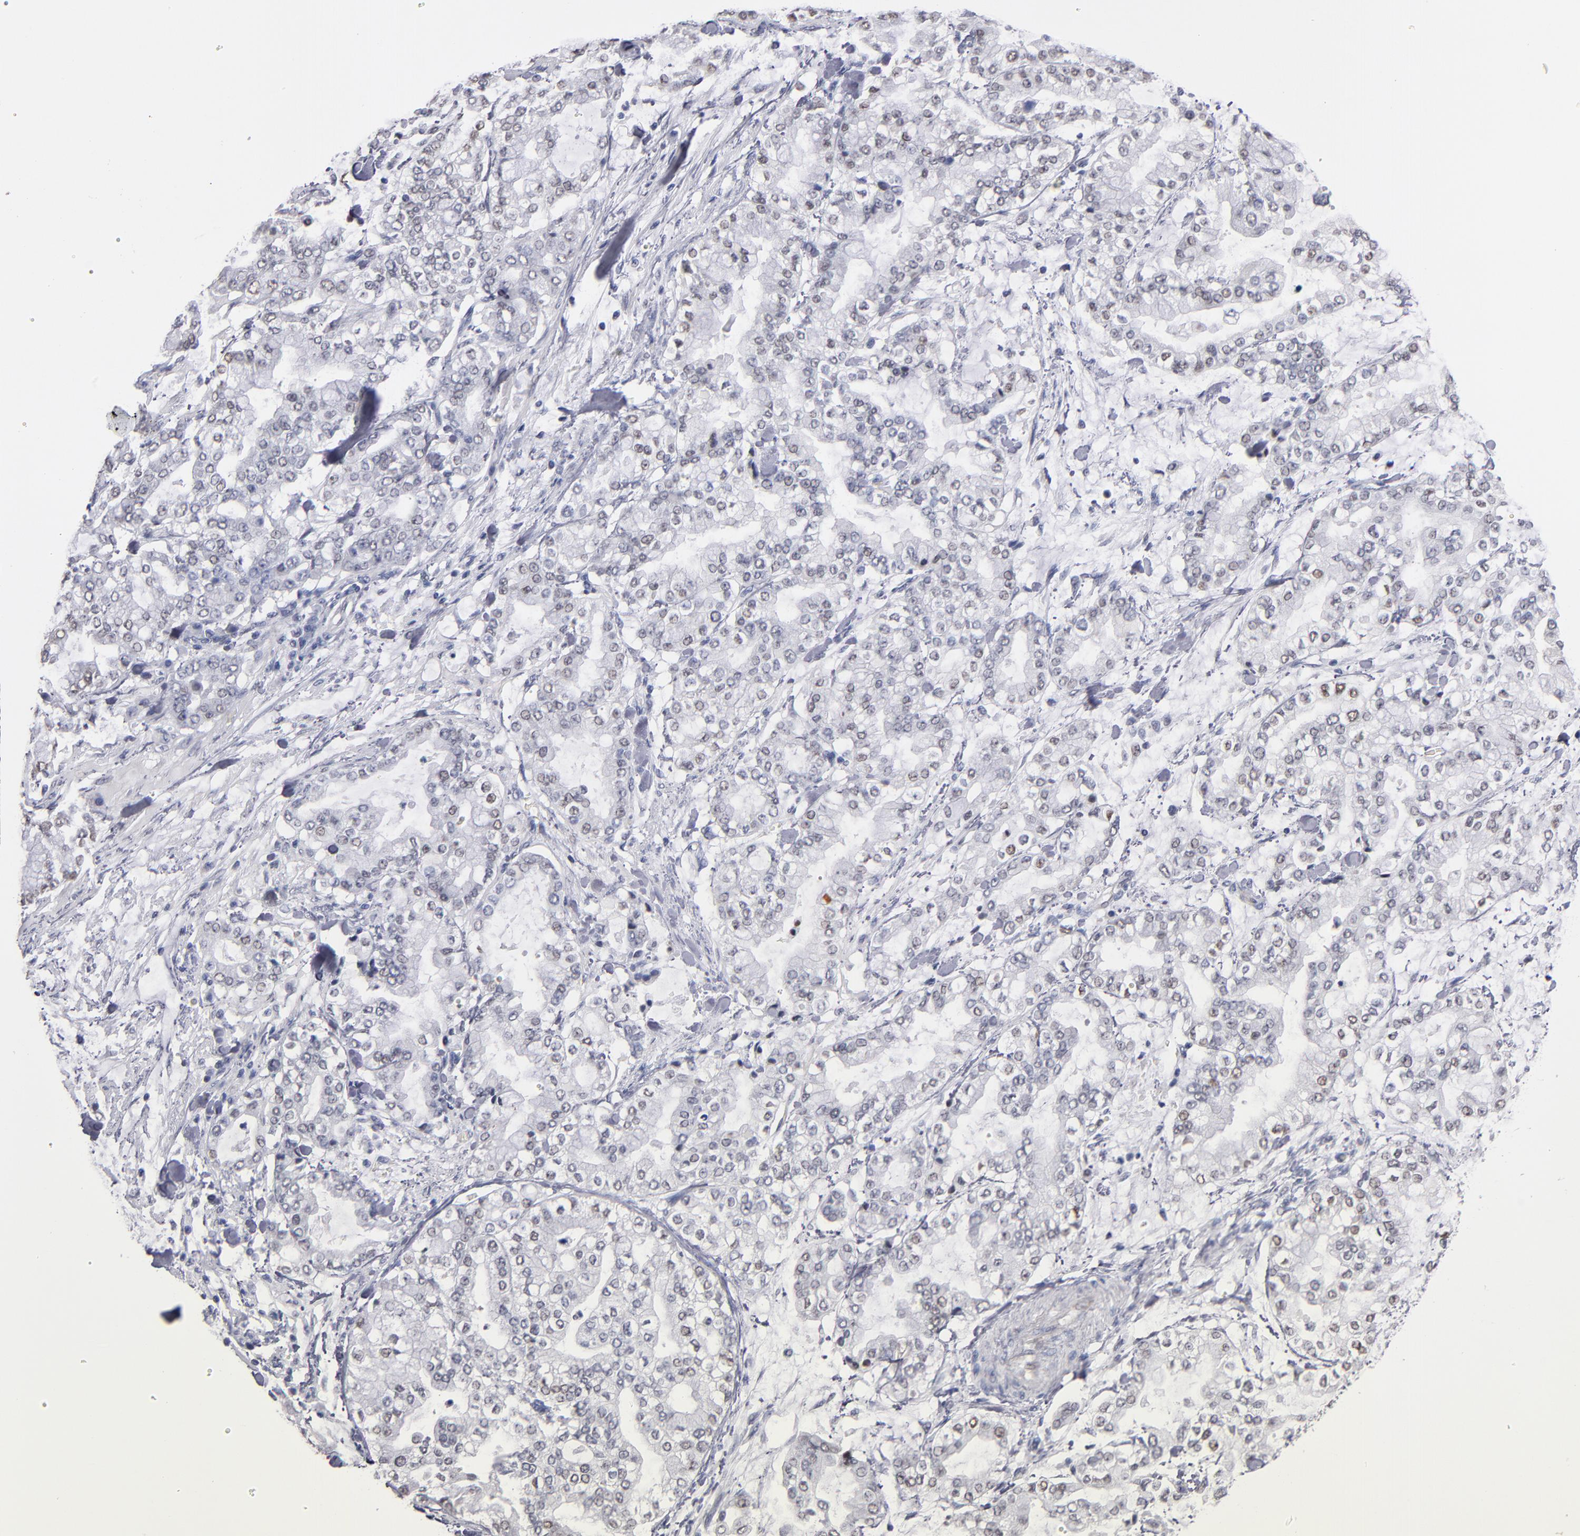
{"staining": {"intensity": "weak", "quantity": "<25%", "location": "nuclear"}, "tissue": "stomach cancer", "cell_type": "Tumor cells", "image_type": "cancer", "snomed": [{"axis": "morphology", "description": "Normal tissue, NOS"}, {"axis": "morphology", "description": "Adenocarcinoma, NOS"}, {"axis": "topography", "description": "Stomach, upper"}, {"axis": "topography", "description": "Stomach"}], "caption": "This is a micrograph of immunohistochemistry (IHC) staining of adenocarcinoma (stomach), which shows no positivity in tumor cells.", "gene": "MN1", "patient": {"sex": "male", "age": 76}}